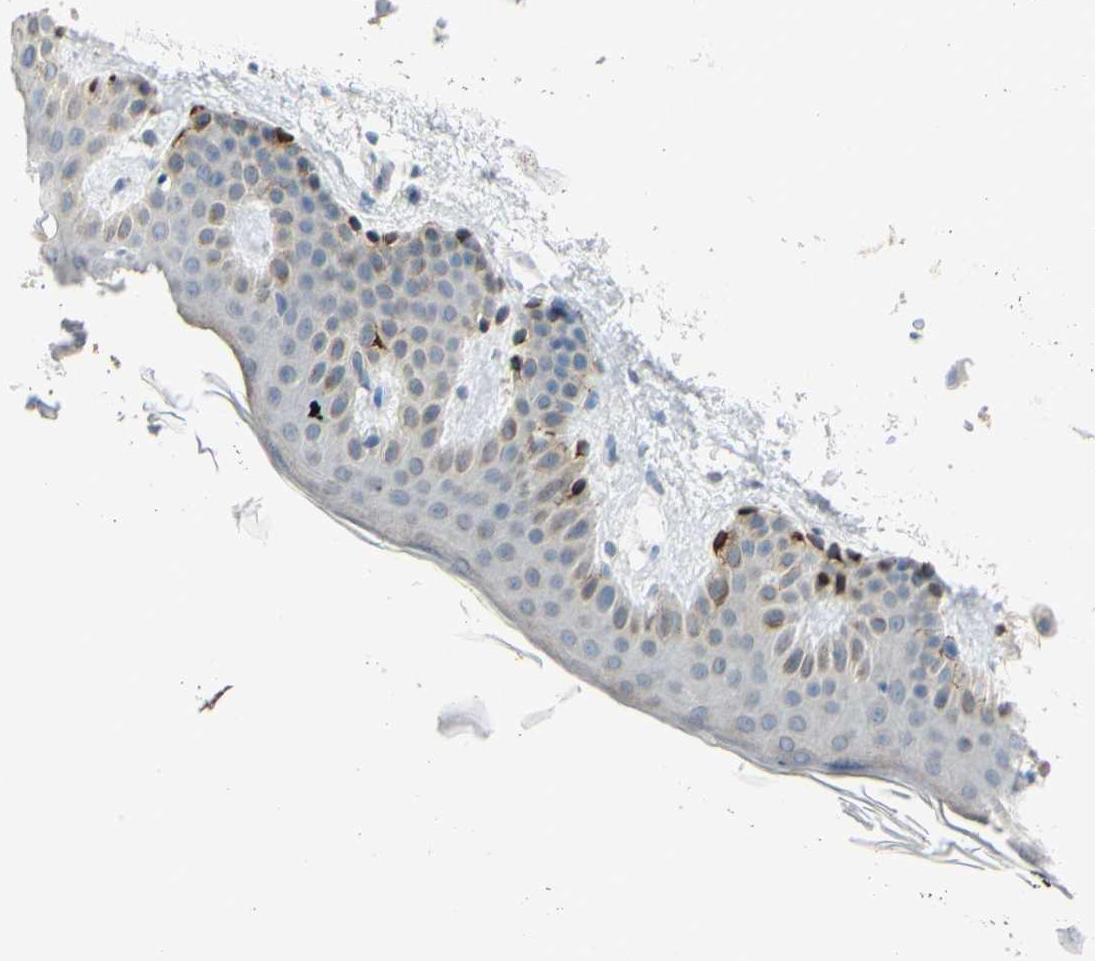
{"staining": {"intensity": "negative", "quantity": "none", "location": "none"}, "tissue": "skin", "cell_type": "Fibroblasts", "image_type": "normal", "snomed": [{"axis": "morphology", "description": "Normal tissue, NOS"}, {"axis": "topography", "description": "Skin"}], "caption": "IHC photomicrograph of normal skin: human skin stained with DAB (3,3'-diaminobenzidine) exhibits no significant protein positivity in fibroblasts.", "gene": "DCT", "patient": {"sex": "male", "age": 67}}